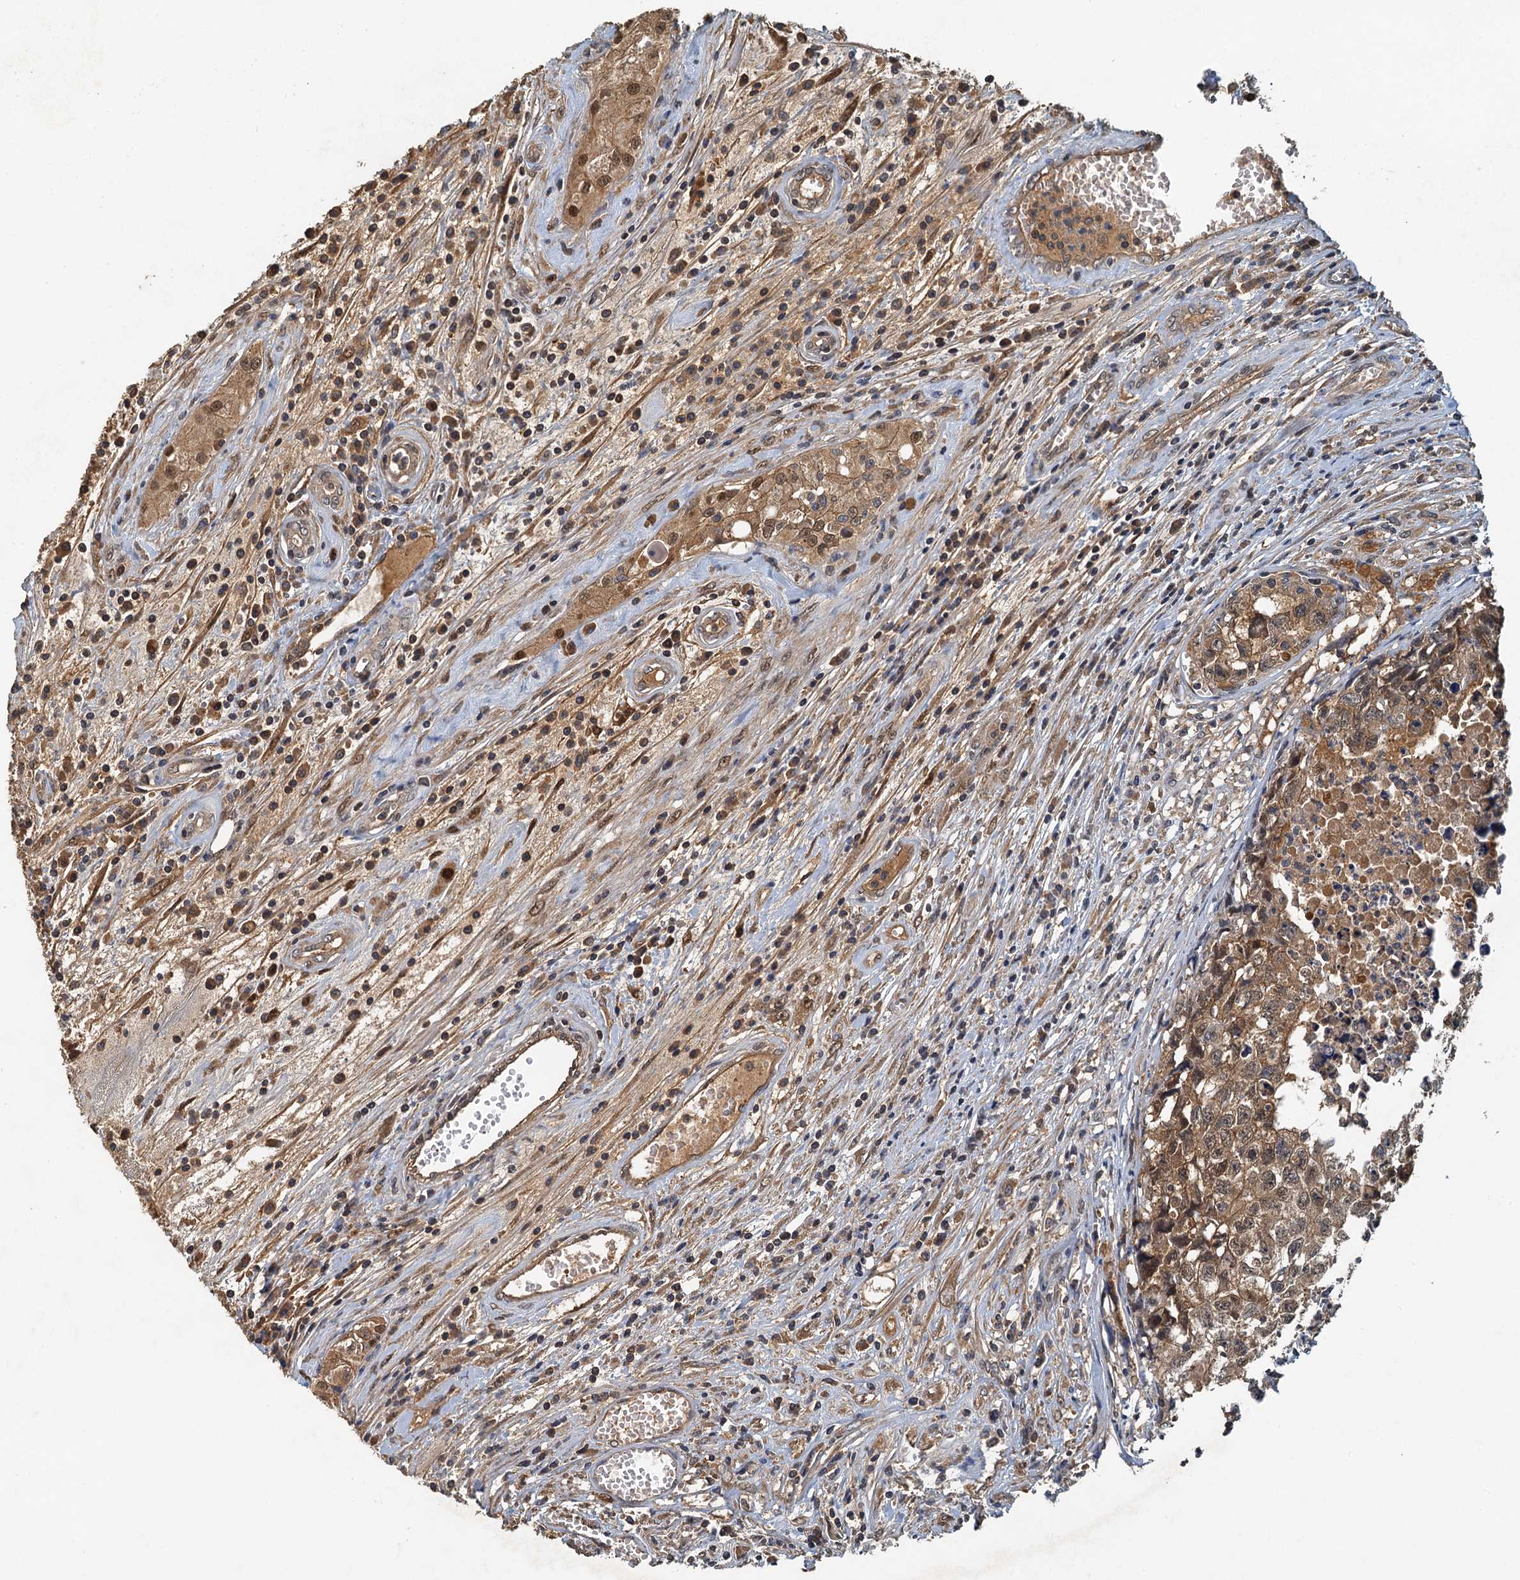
{"staining": {"intensity": "moderate", "quantity": ">75%", "location": "cytoplasmic/membranous"}, "tissue": "testis cancer", "cell_type": "Tumor cells", "image_type": "cancer", "snomed": [{"axis": "morphology", "description": "Seminoma, NOS"}, {"axis": "morphology", "description": "Carcinoma, Embryonal, NOS"}, {"axis": "topography", "description": "Testis"}], "caption": "Immunohistochemistry staining of testis embryonal carcinoma, which displays medium levels of moderate cytoplasmic/membranous expression in about >75% of tumor cells indicating moderate cytoplasmic/membranous protein positivity. The staining was performed using DAB (3,3'-diaminobenzidine) (brown) for protein detection and nuclei were counterstained in hematoxylin (blue).", "gene": "UBL7", "patient": {"sex": "male", "age": 43}}